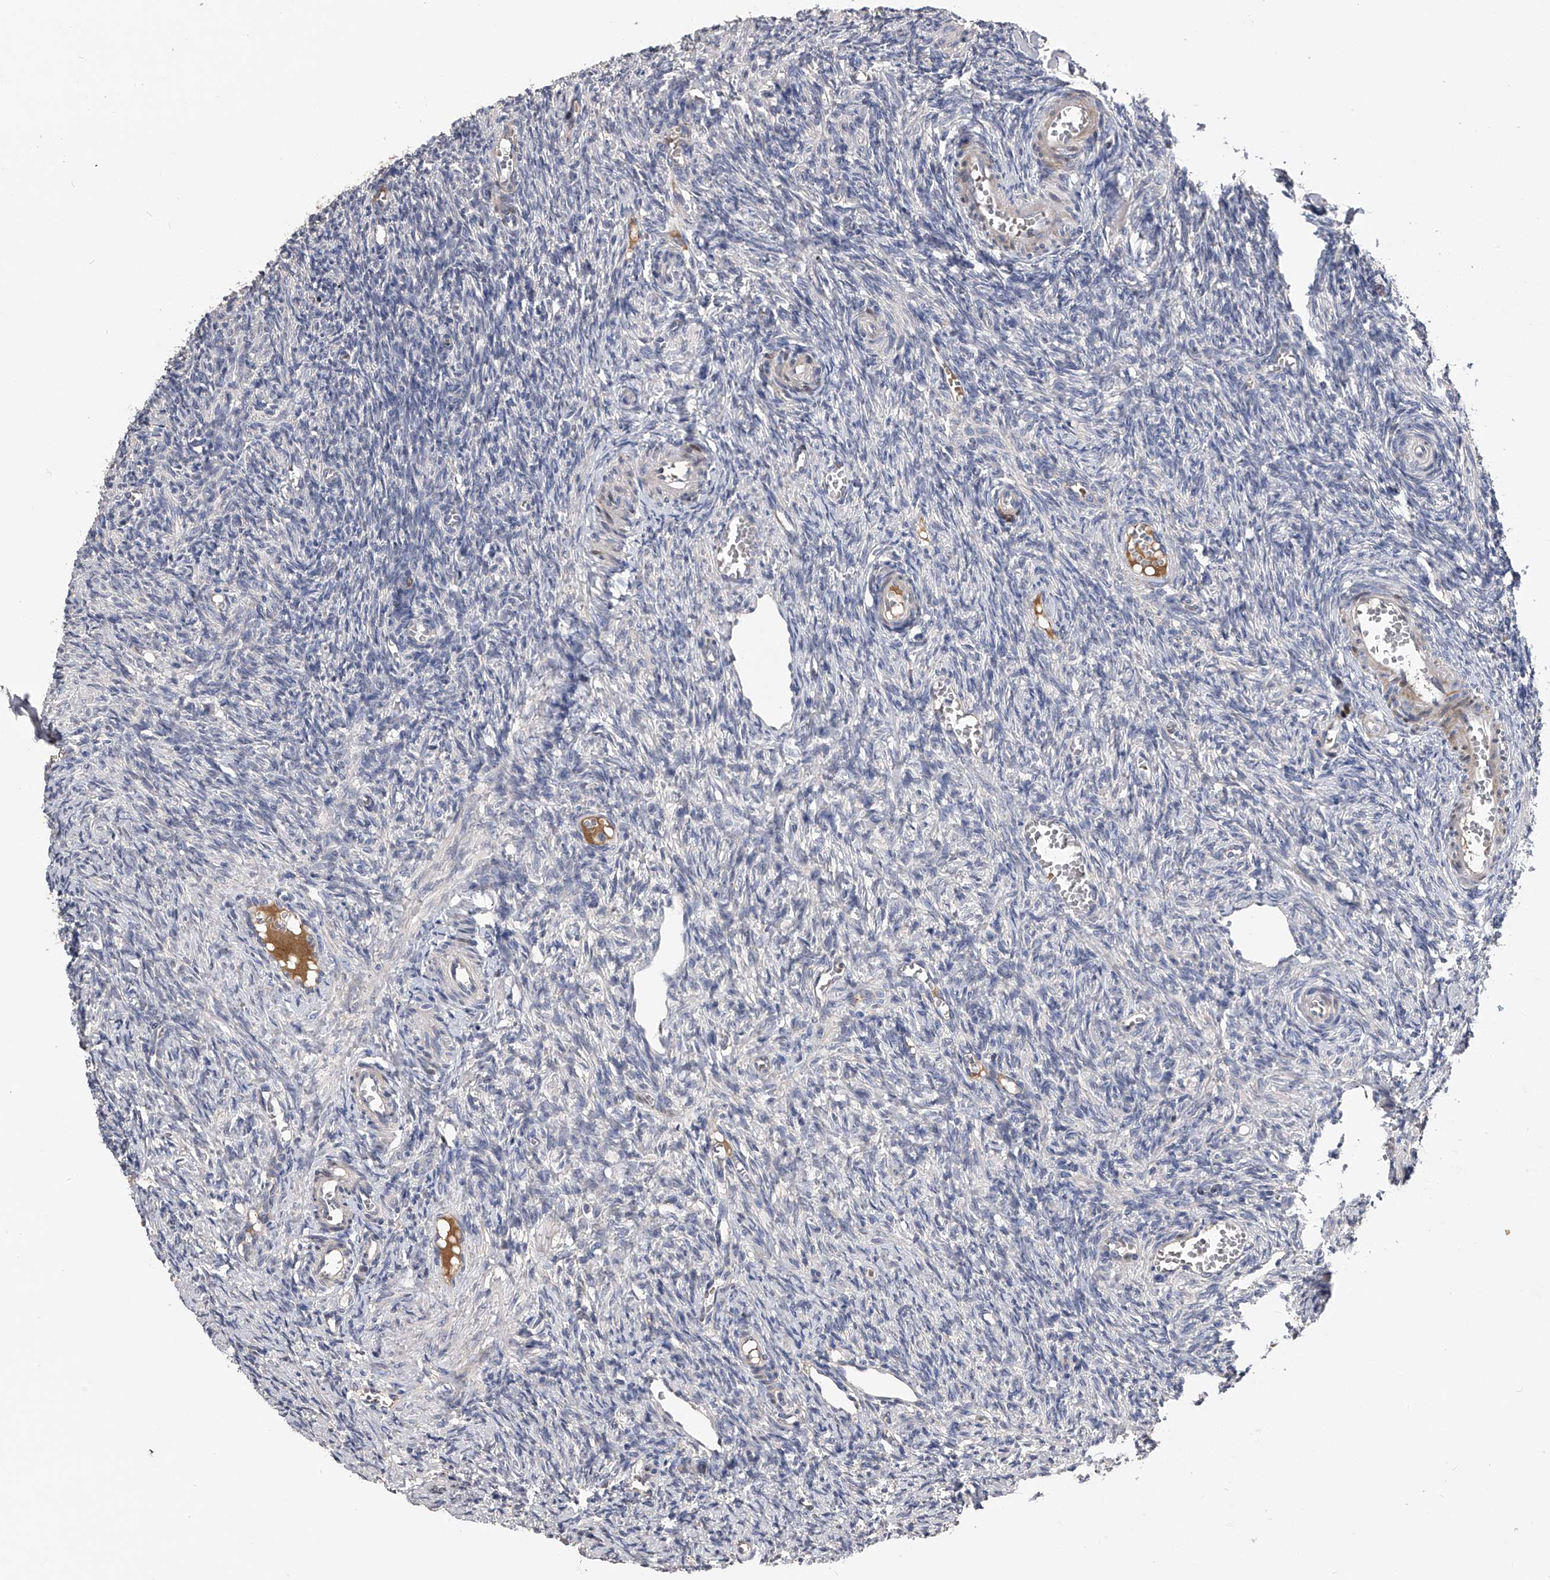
{"staining": {"intensity": "negative", "quantity": "none", "location": "none"}, "tissue": "ovary", "cell_type": "Ovarian stroma cells", "image_type": "normal", "snomed": [{"axis": "morphology", "description": "Normal tissue, NOS"}, {"axis": "topography", "description": "Ovary"}], "caption": "The photomicrograph reveals no significant expression in ovarian stroma cells of ovary.", "gene": "MDN1", "patient": {"sex": "female", "age": 27}}